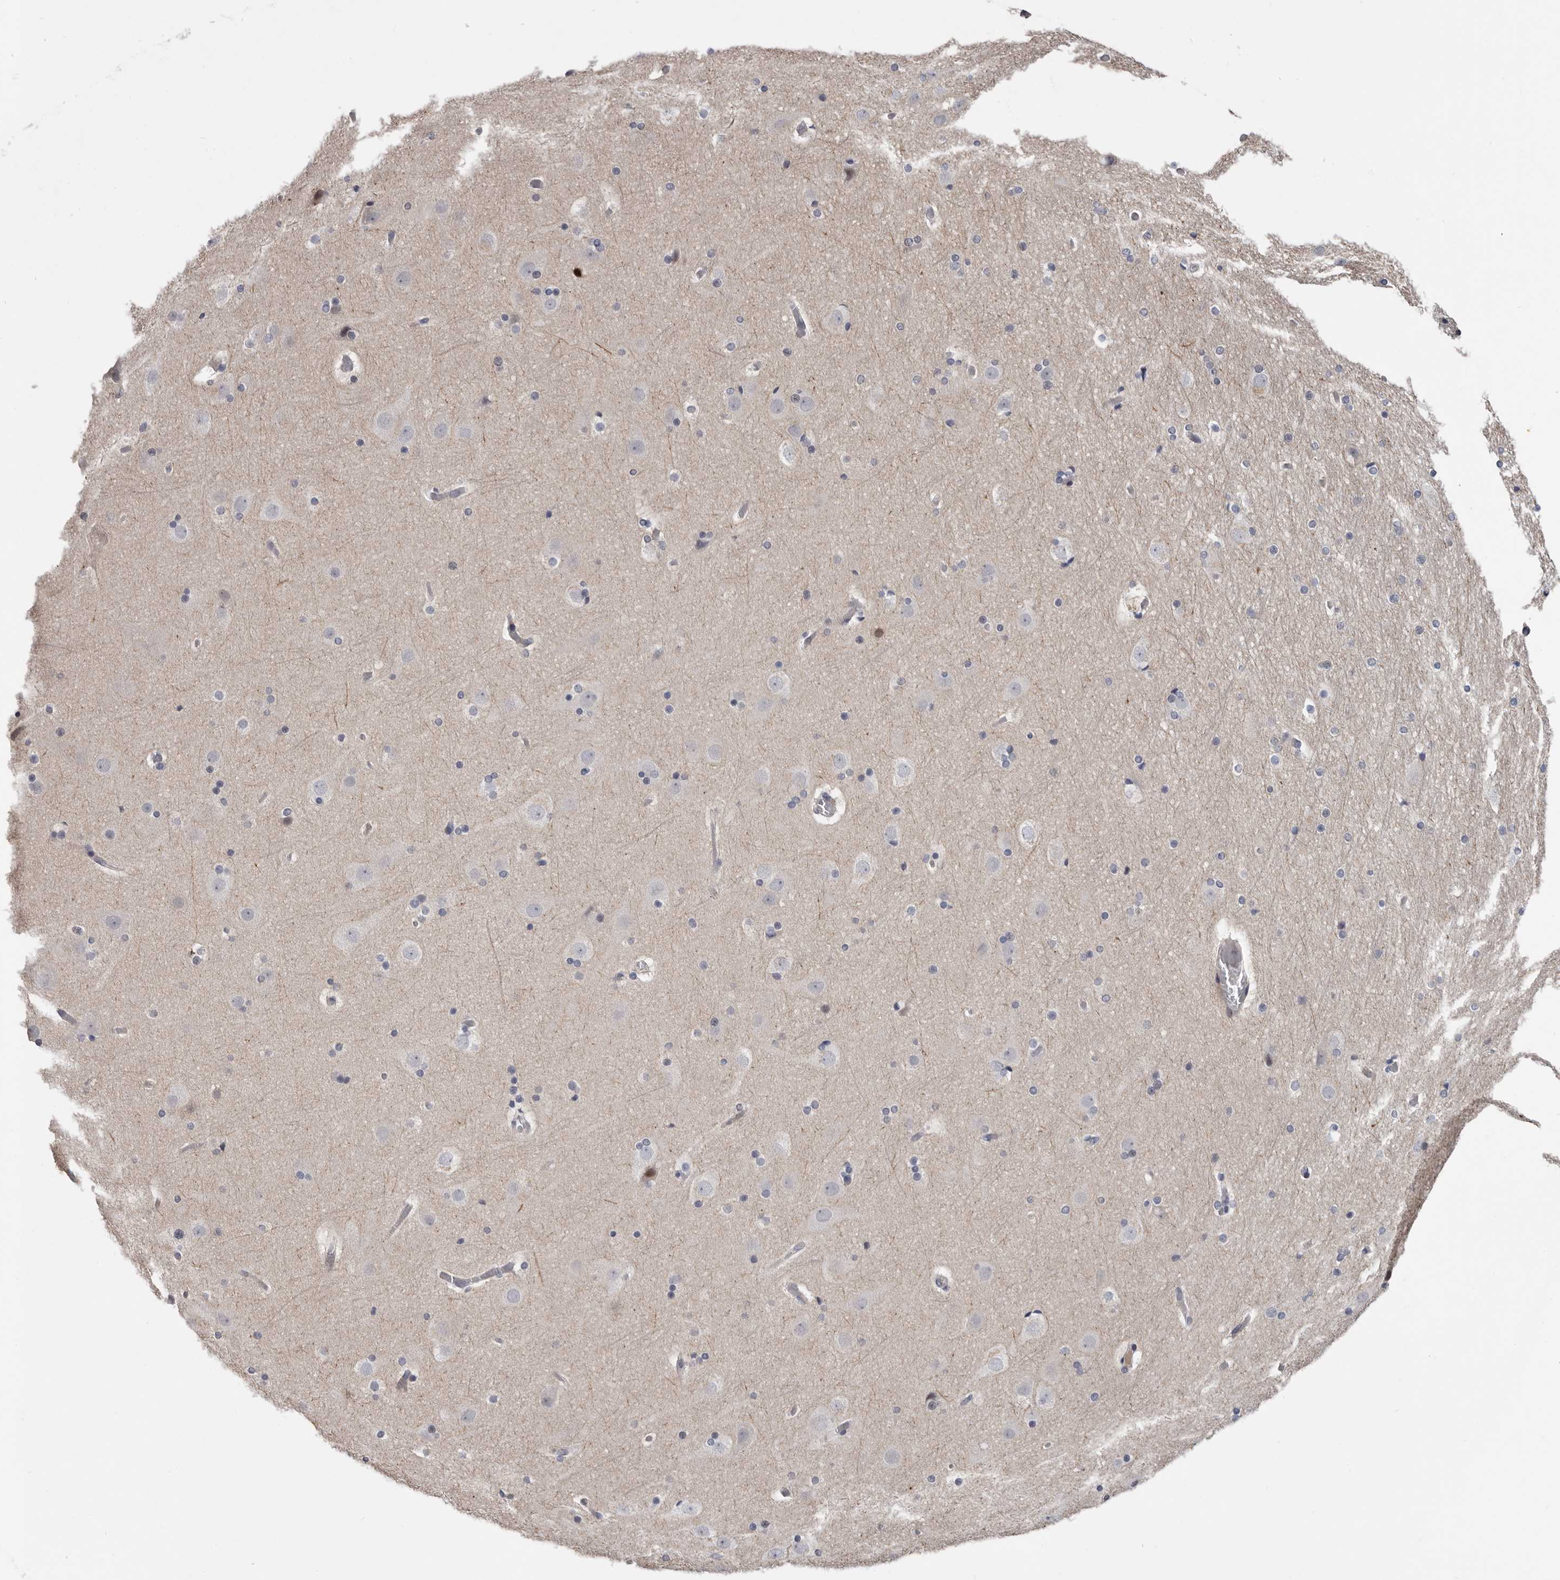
{"staining": {"intensity": "negative", "quantity": "none", "location": "none"}, "tissue": "cerebral cortex", "cell_type": "Endothelial cells", "image_type": "normal", "snomed": [{"axis": "morphology", "description": "Normal tissue, NOS"}, {"axis": "topography", "description": "Cerebral cortex"}], "caption": "This is an immunohistochemistry photomicrograph of unremarkable cerebral cortex. There is no expression in endothelial cells.", "gene": "RNF217", "patient": {"sex": "male", "age": 57}}